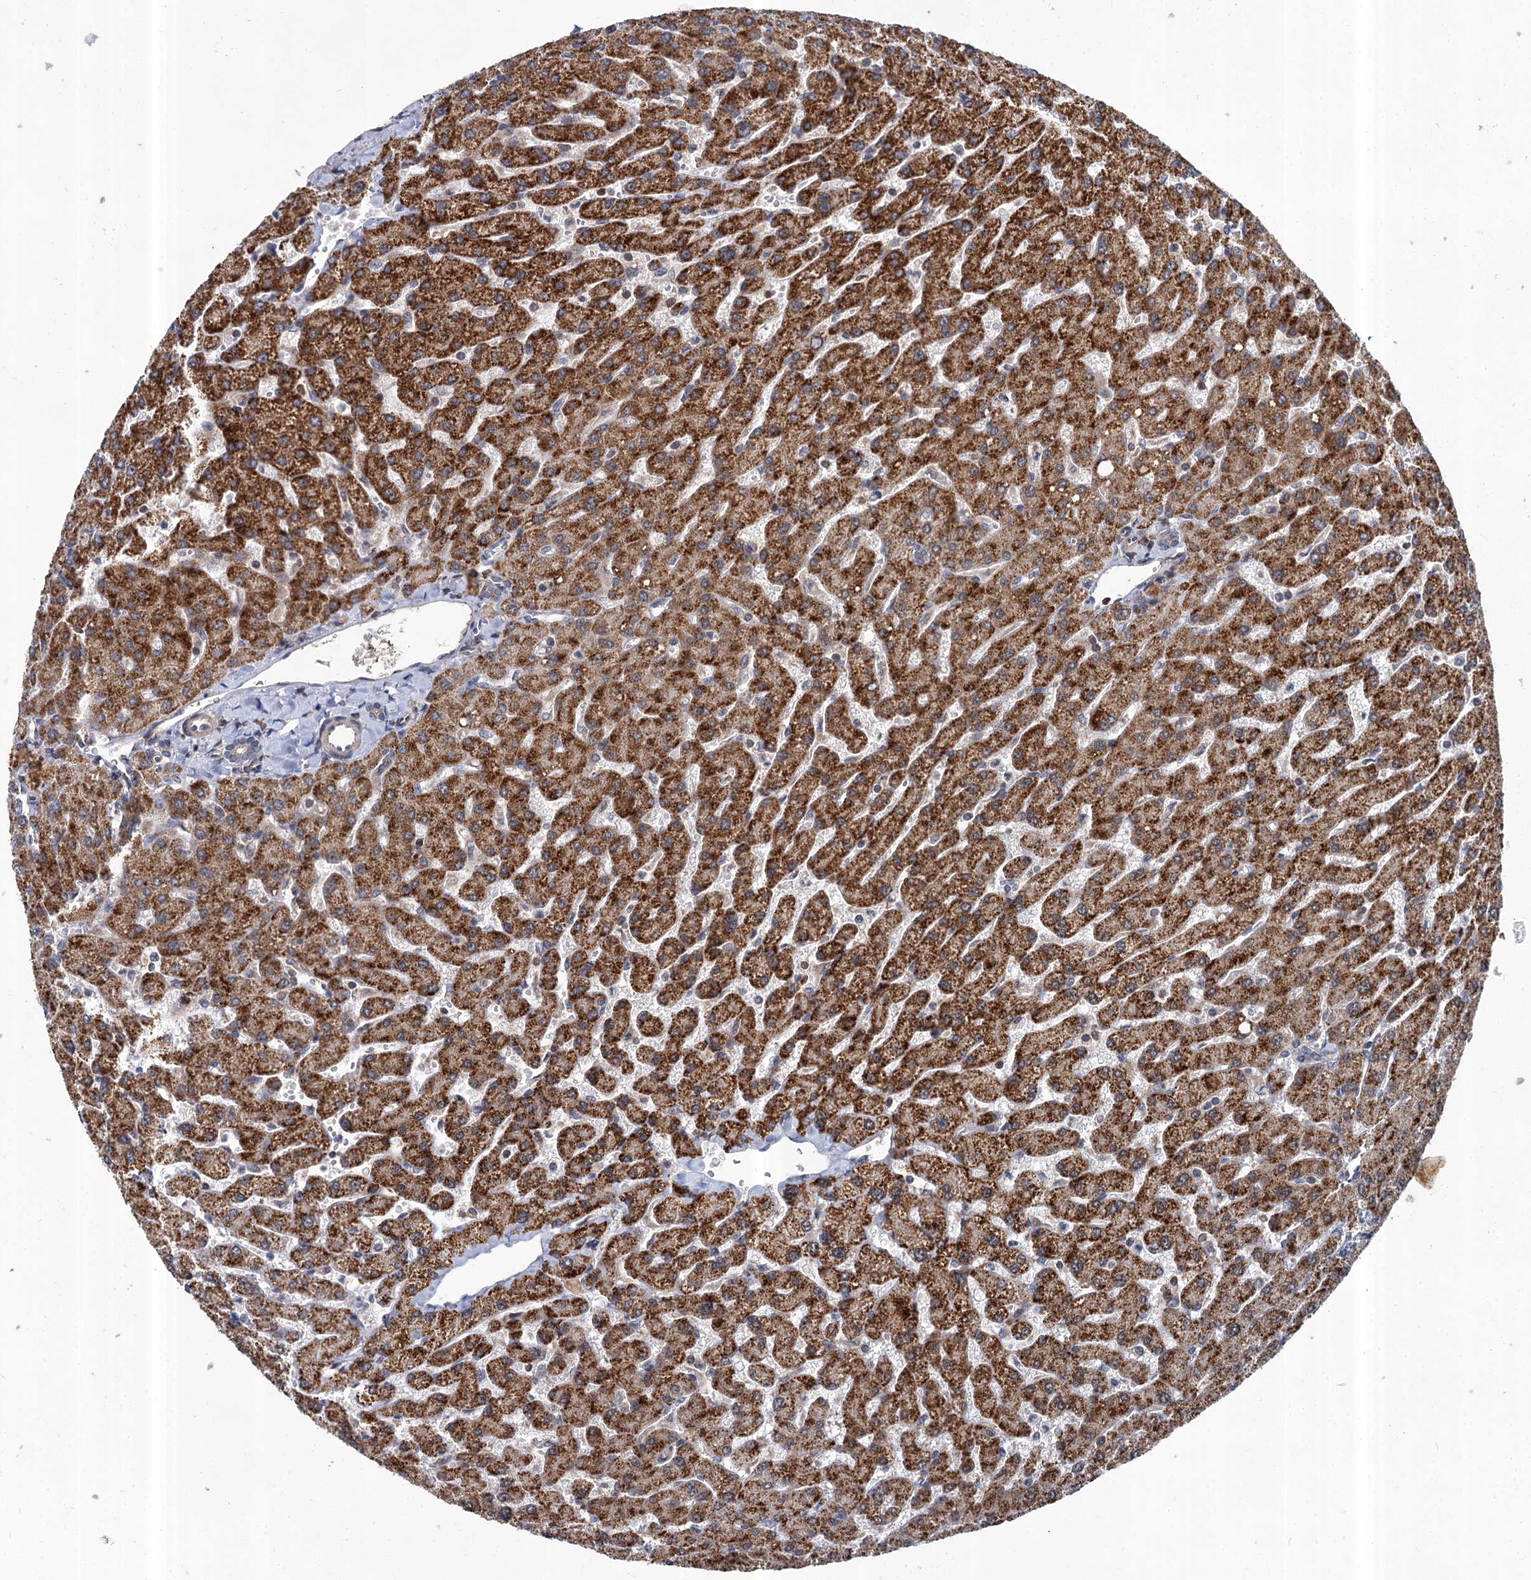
{"staining": {"intensity": "weak", "quantity": "25%-75%", "location": "cytoplasmic/membranous"}, "tissue": "liver", "cell_type": "Cholangiocytes", "image_type": "normal", "snomed": [{"axis": "morphology", "description": "Normal tissue, NOS"}, {"axis": "topography", "description": "Liver"}], "caption": "Weak cytoplasmic/membranous protein staining is appreciated in about 25%-75% of cholangiocytes in liver.", "gene": "ABLIM1", "patient": {"sex": "male", "age": 55}}